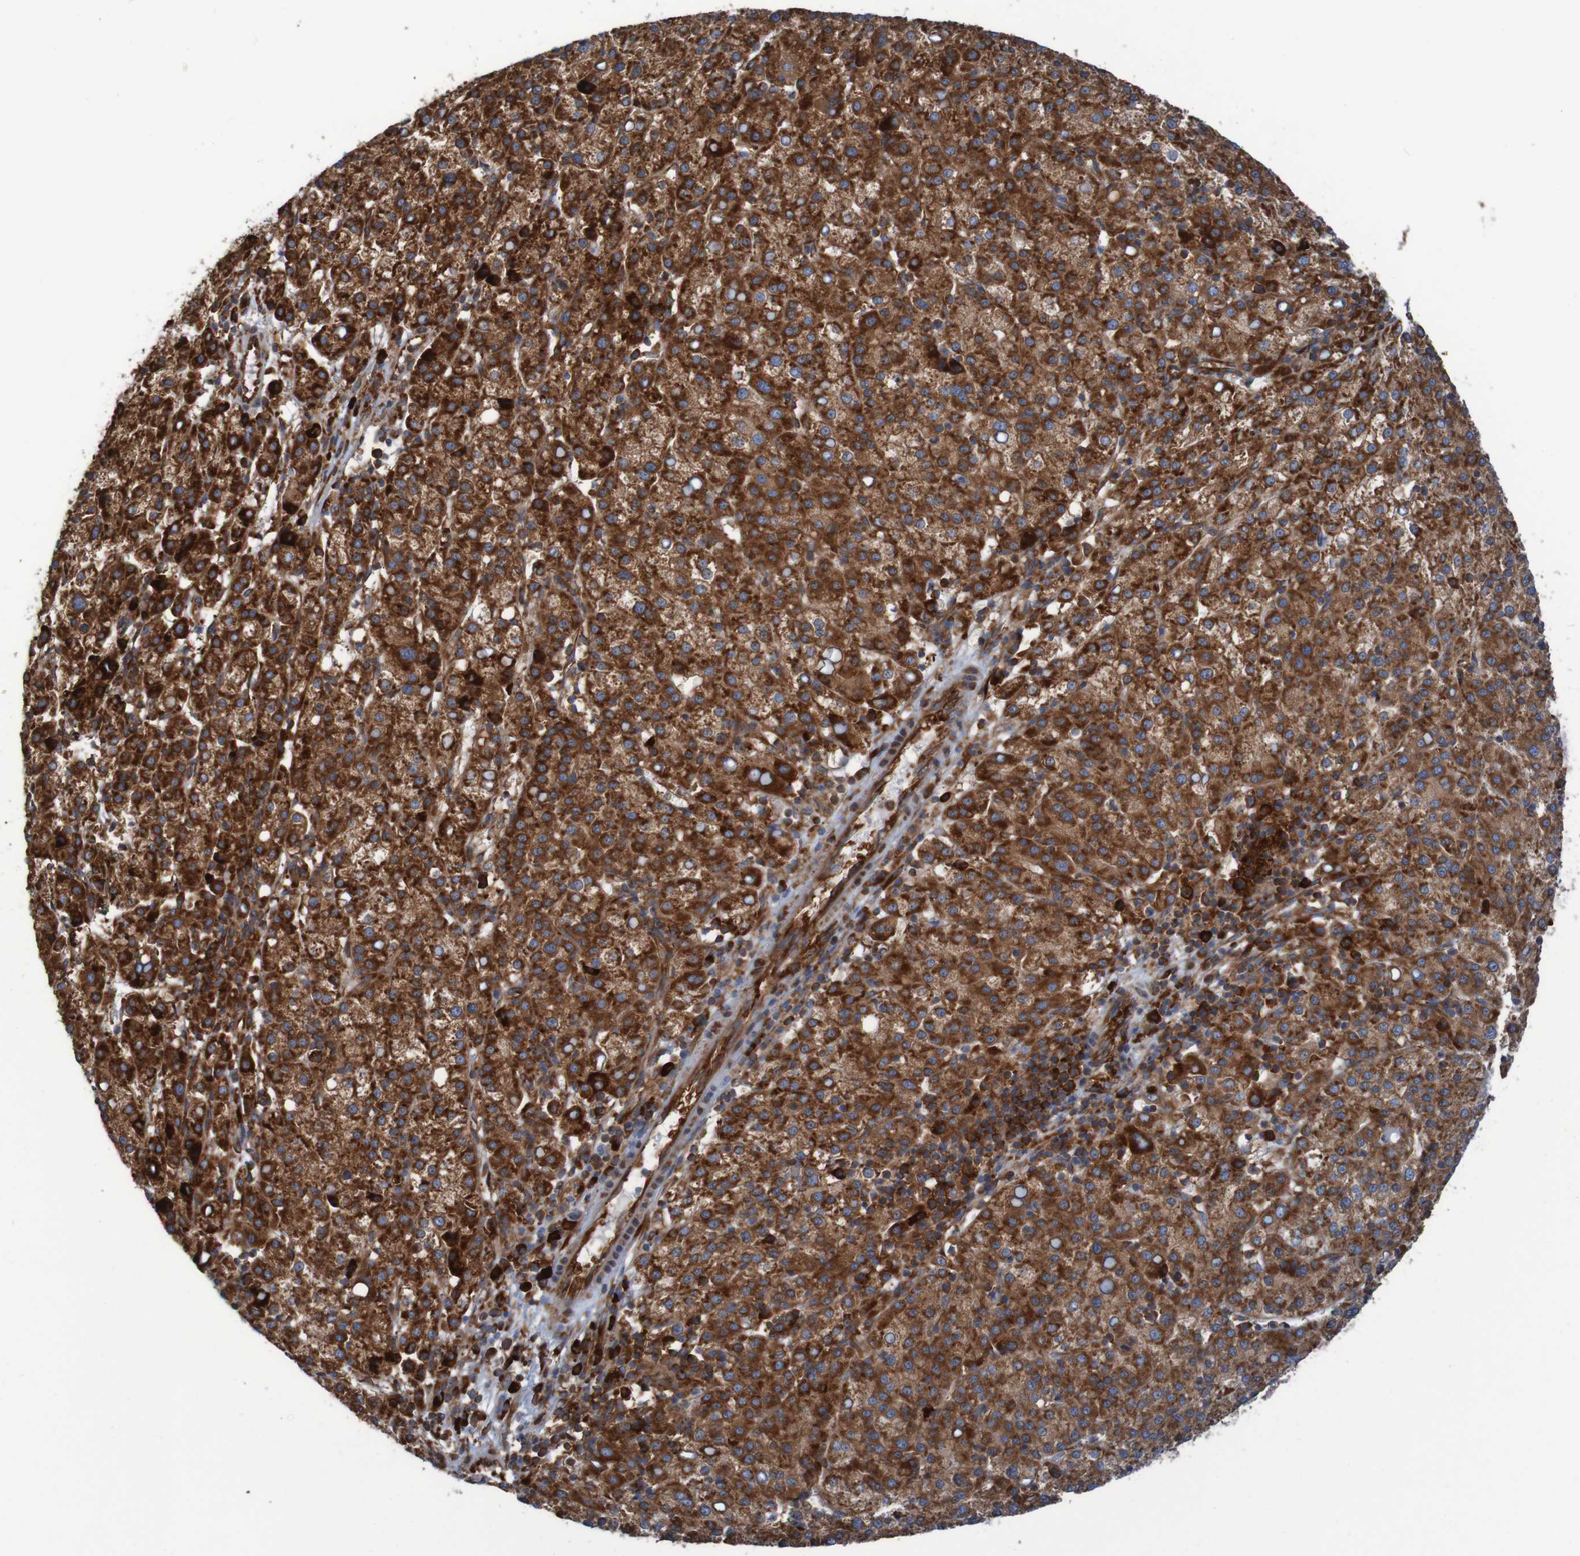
{"staining": {"intensity": "strong", "quantity": ">75%", "location": "cytoplasmic/membranous"}, "tissue": "liver cancer", "cell_type": "Tumor cells", "image_type": "cancer", "snomed": [{"axis": "morphology", "description": "Carcinoma, Hepatocellular, NOS"}, {"axis": "topography", "description": "Liver"}], "caption": "There is high levels of strong cytoplasmic/membranous expression in tumor cells of liver cancer (hepatocellular carcinoma), as demonstrated by immunohistochemical staining (brown color).", "gene": "RPL10", "patient": {"sex": "female", "age": 58}}